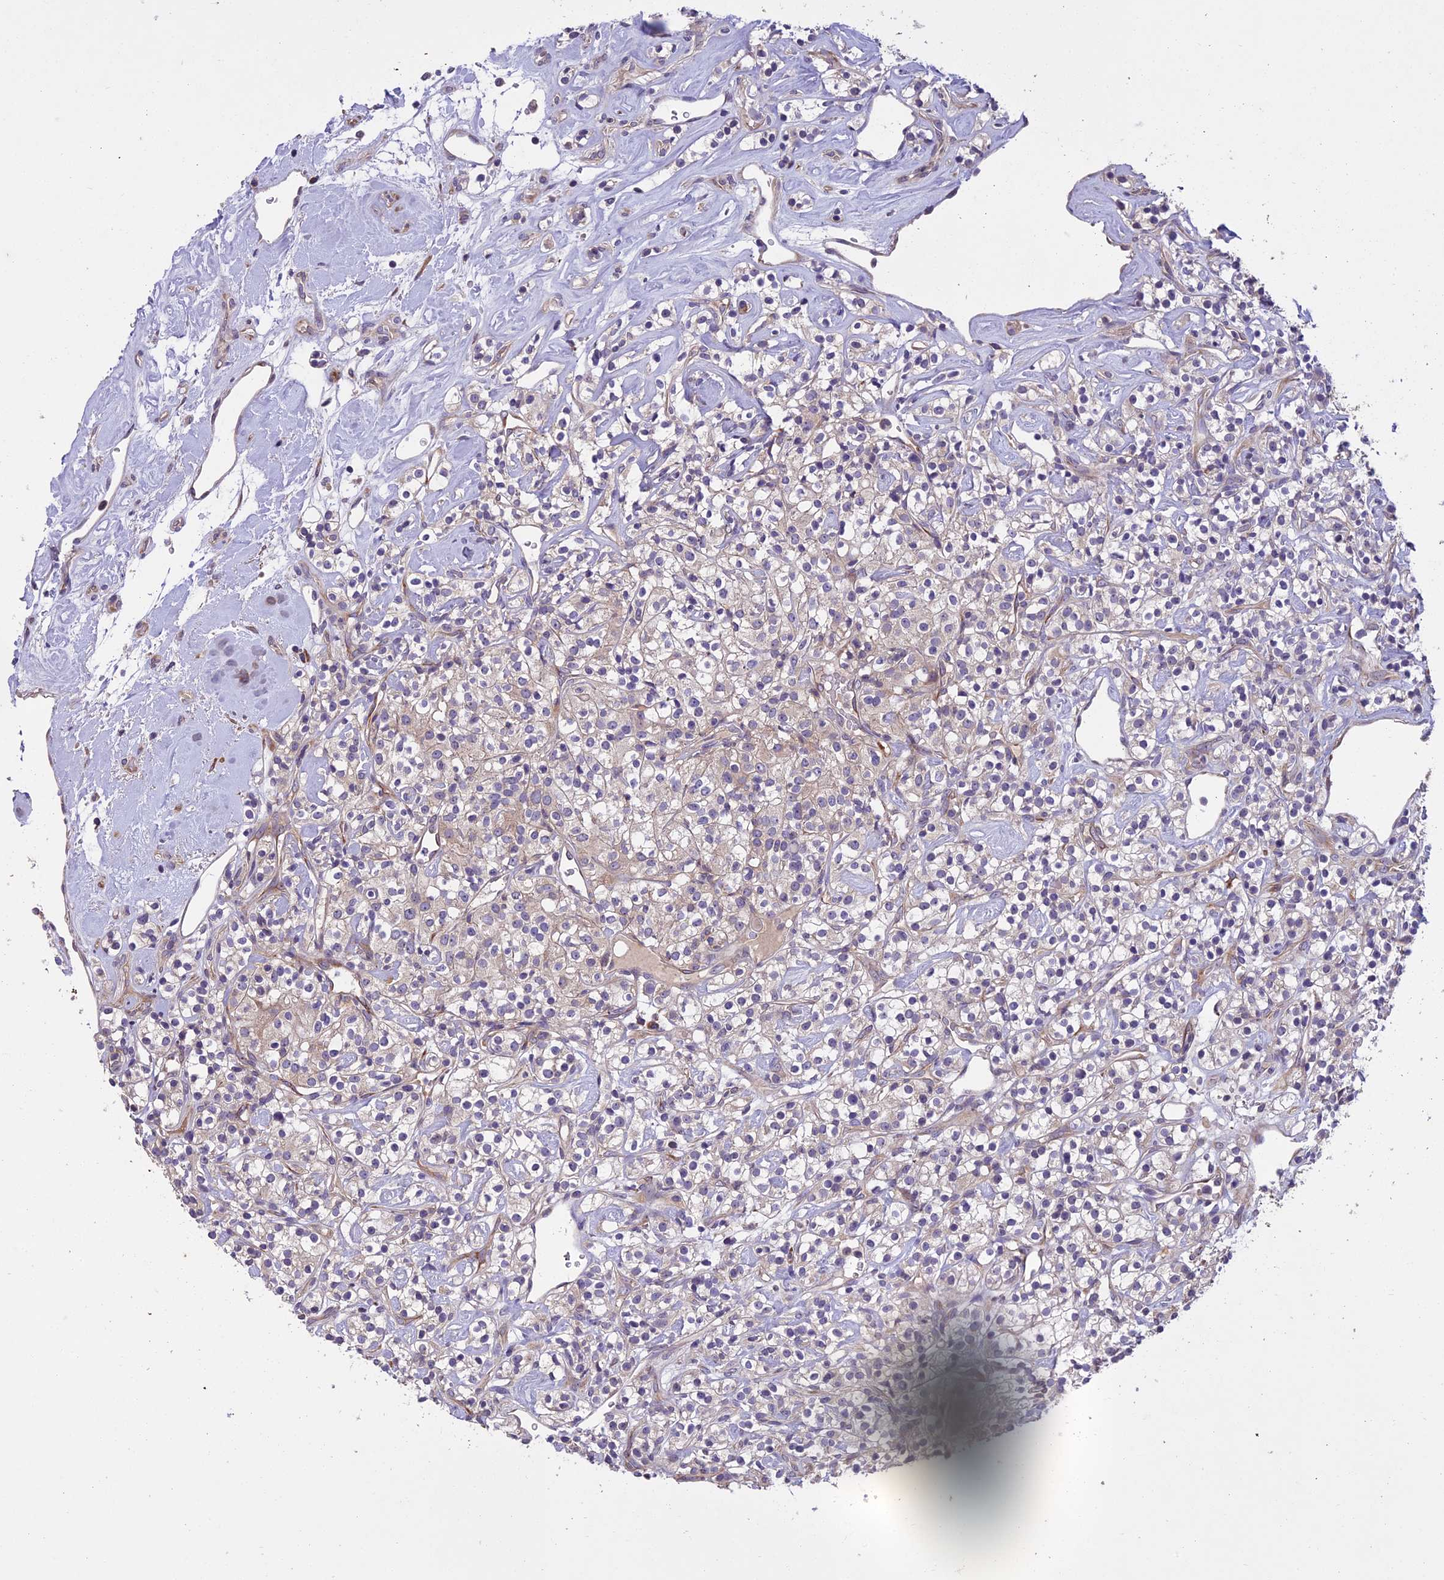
{"staining": {"intensity": "weak", "quantity": "<25%", "location": "cytoplasmic/membranous"}, "tissue": "renal cancer", "cell_type": "Tumor cells", "image_type": "cancer", "snomed": [{"axis": "morphology", "description": "Adenocarcinoma, NOS"}, {"axis": "topography", "description": "Kidney"}], "caption": "Immunohistochemistry (IHC) of human renal adenocarcinoma reveals no expression in tumor cells. (Brightfield microscopy of DAB IHC at high magnification).", "gene": "CENPL", "patient": {"sex": "male", "age": 77}}